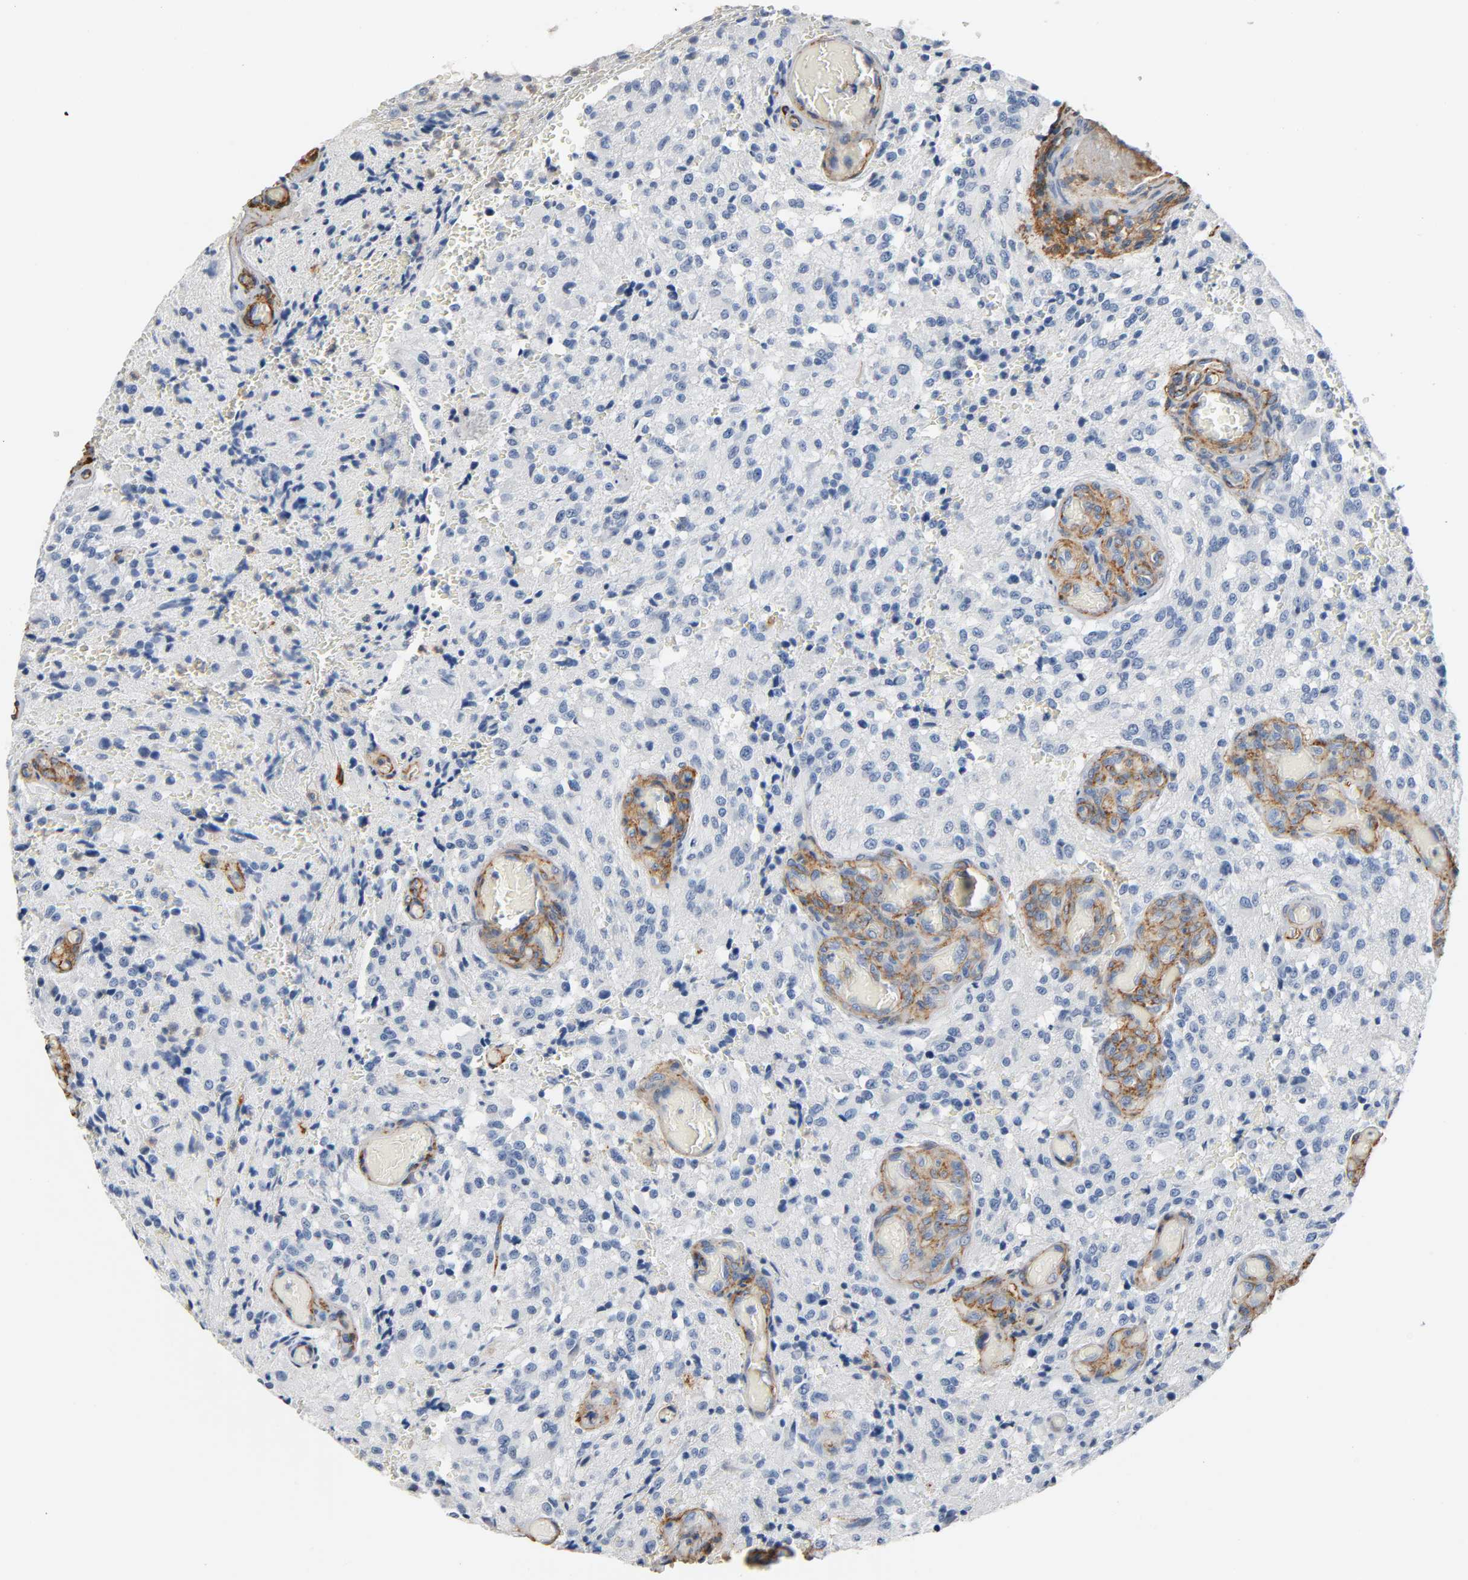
{"staining": {"intensity": "negative", "quantity": "none", "location": "none"}, "tissue": "glioma", "cell_type": "Tumor cells", "image_type": "cancer", "snomed": [{"axis": "morphology", "description": "Normal tissue, NOS"}, {"axis": "morphology", "description": "Glioma, malignant, High grade"}, {"axis": "topography", "description": "Cerebral cortex"}], "caption": "Immunohistochemical staining of glioma shows no significant staining in tumor cells.", "gene": "ANPEP", "patient": {"sex": "male", "age": 56}}